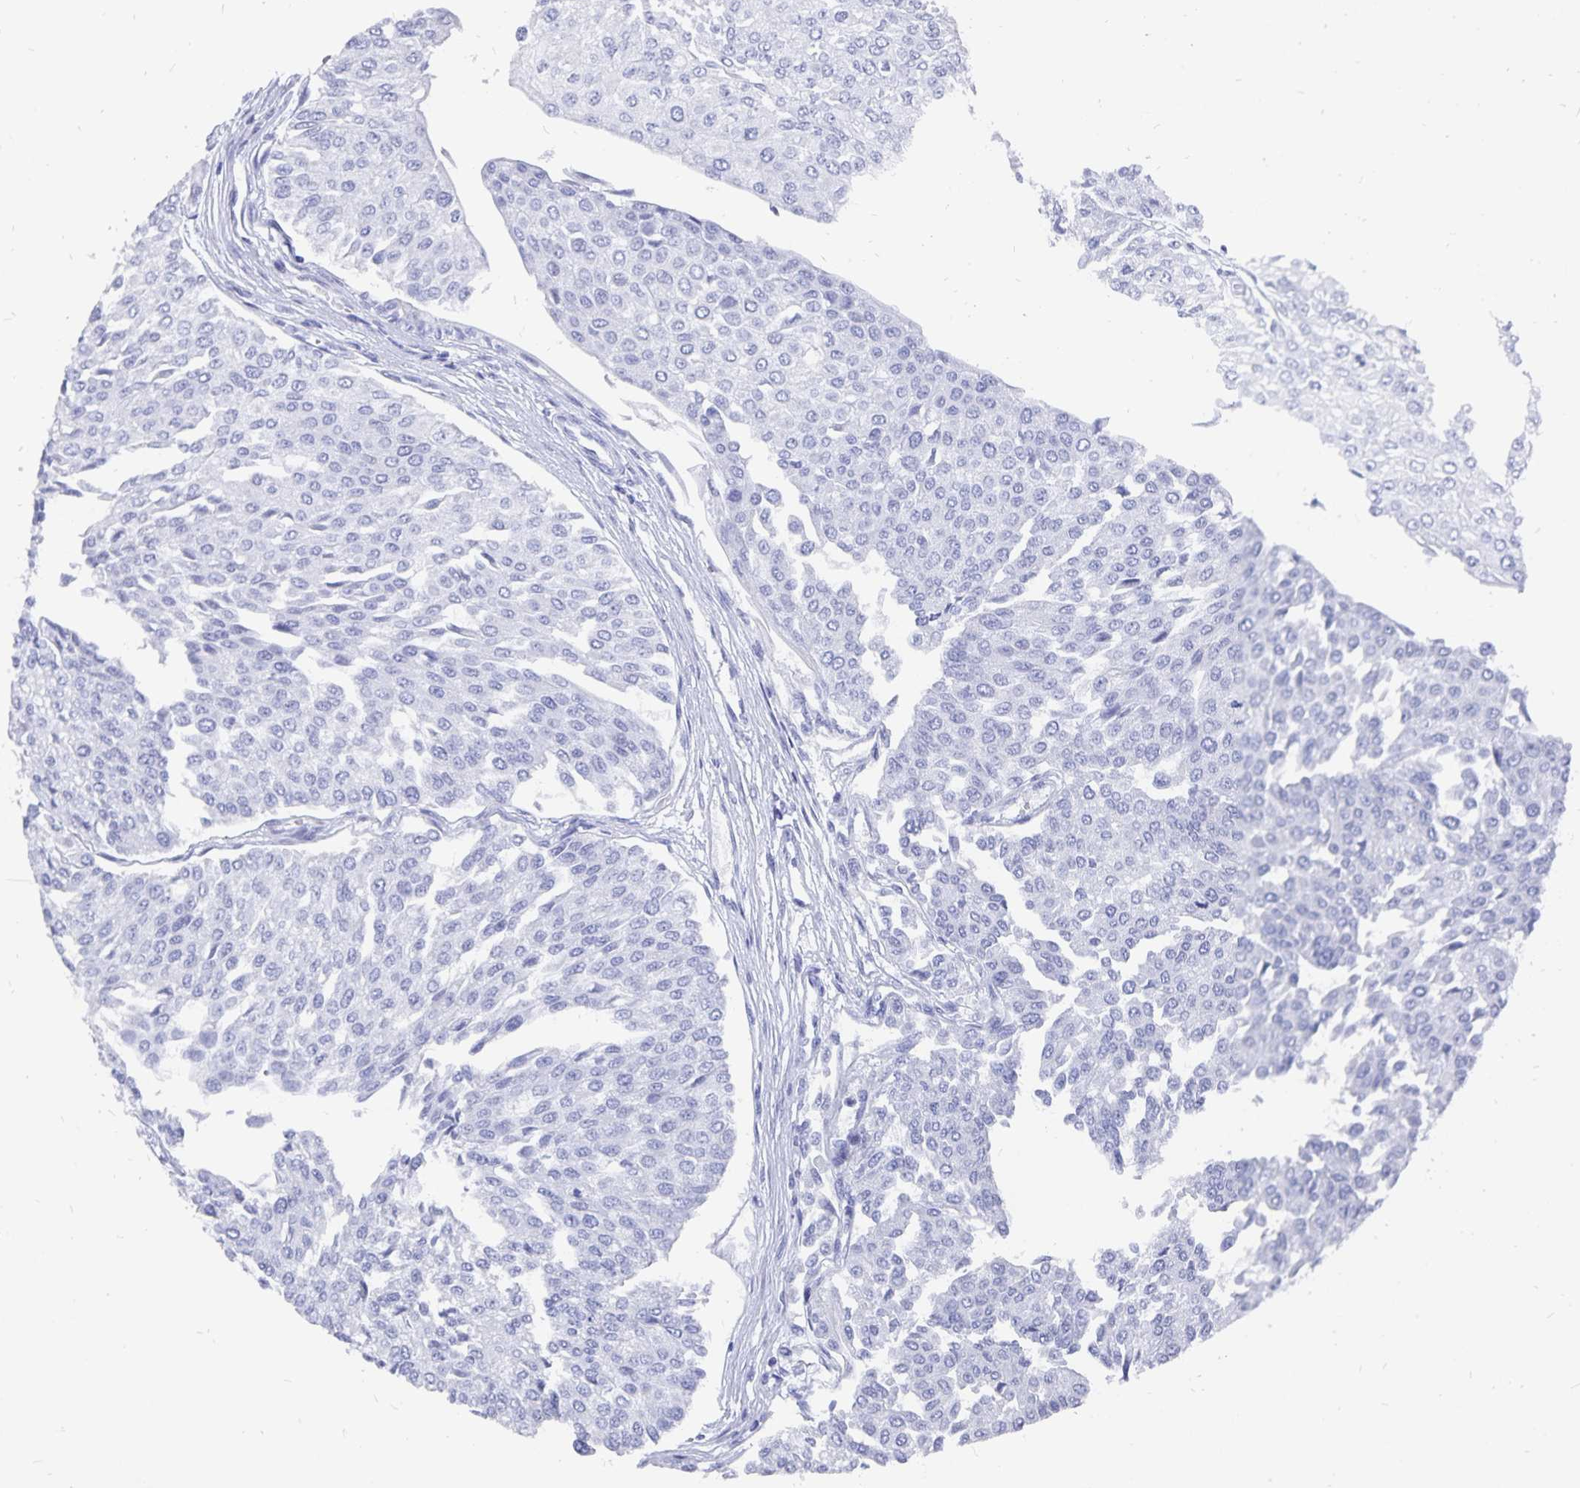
{"staining": {"intensity": "negative", "quantity": "none", "location": "none"}, "tissue": "urothelial cancer", "cell_type": "Tumor cells", "image_type": "cancer", "snomed": [{"axis": "morphology", "description": "Urothelial carcinoma, NOS"}, {"axis": "topography", "description": "Urinary bladder"}], "caption": "The immunohistochemistry image has no significant positivity in tumor cells of urothelial cancer tissue.", "gene": "ADH1A", "patient": {"sex": "male", "age": 67}}